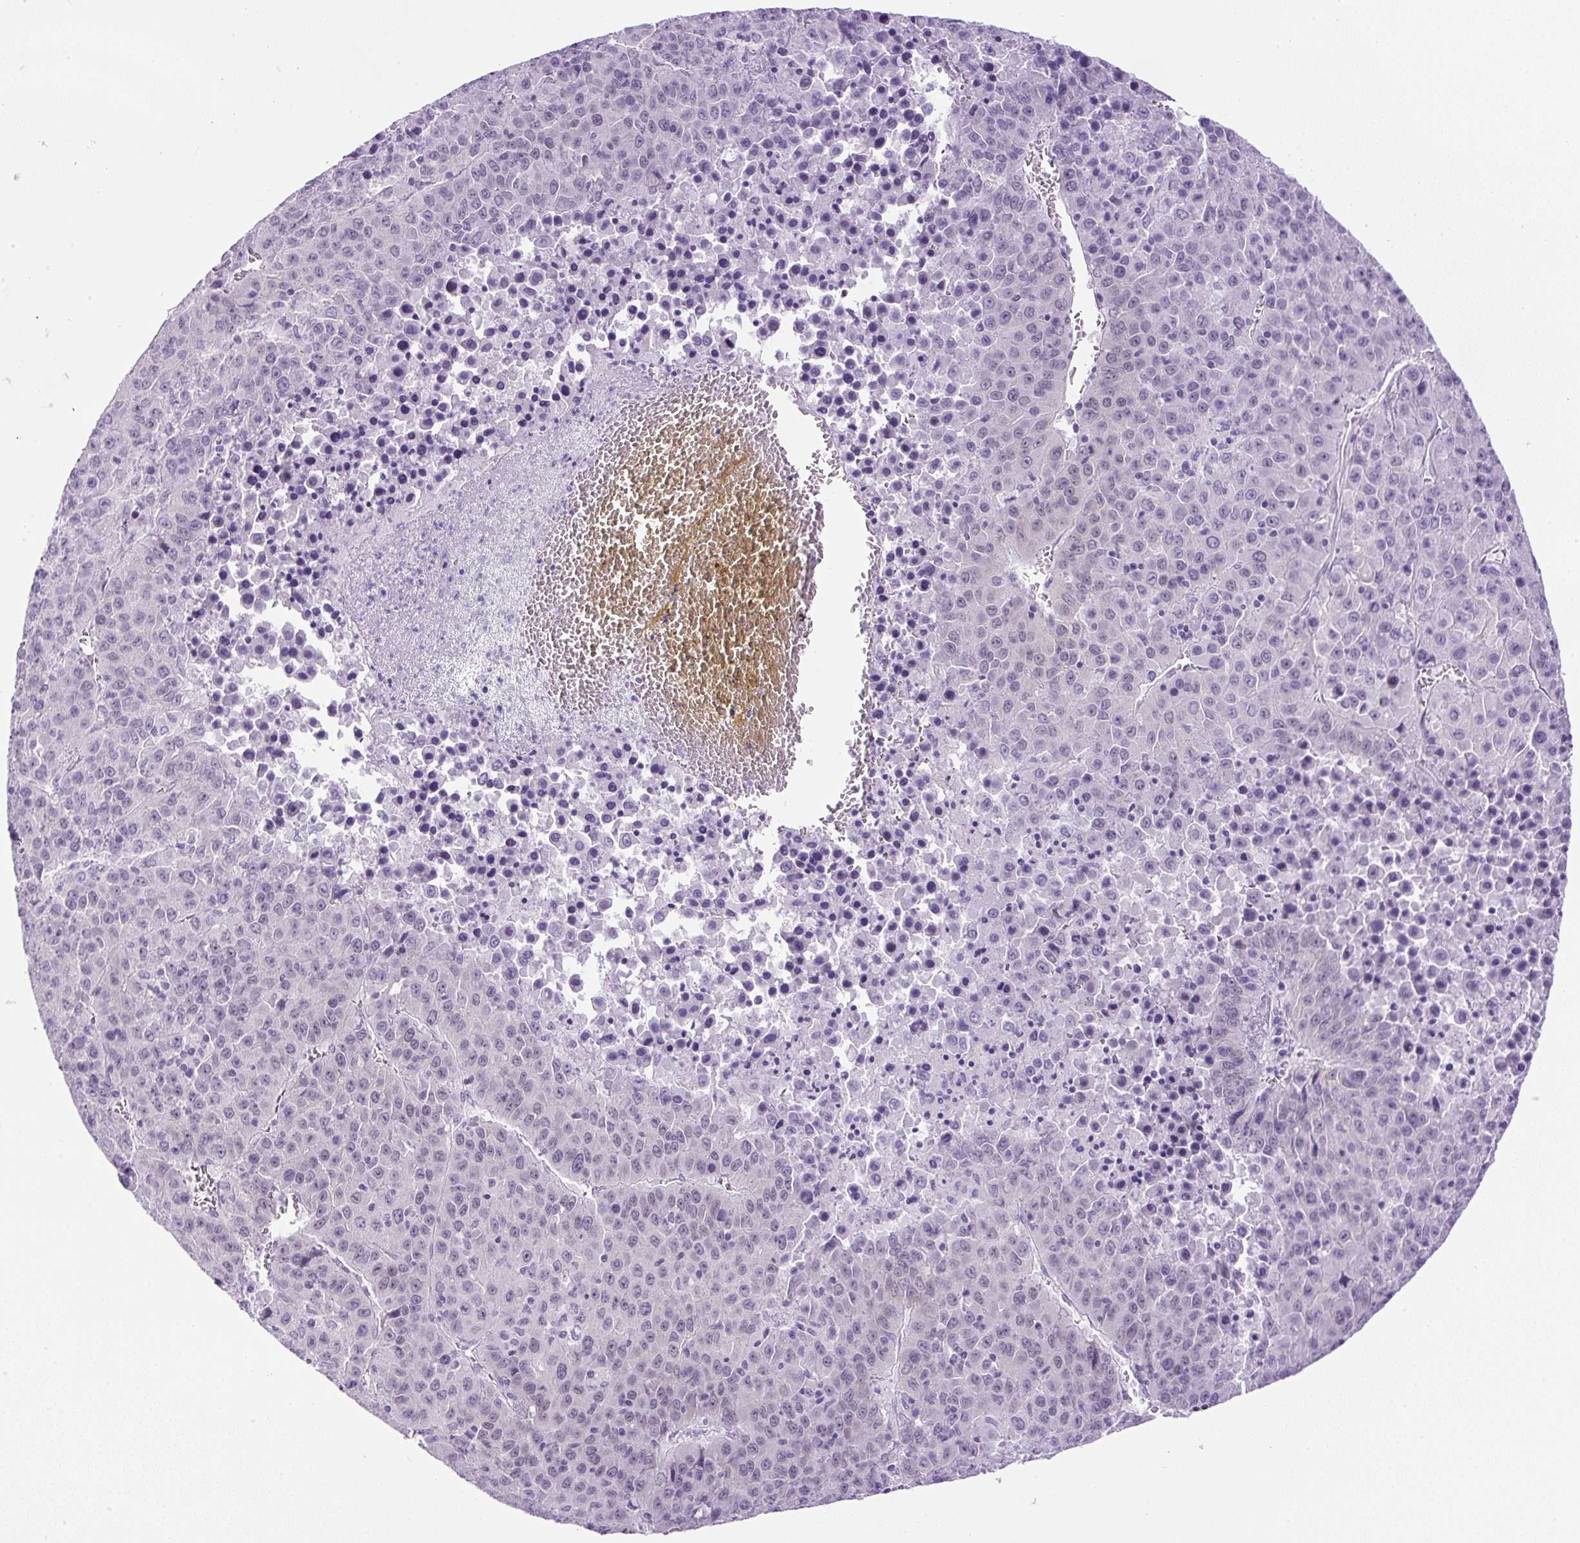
{"staining": {"intensity": "negative", "quantity": "none", "location": "none"}, "tissue": "liver cancer", "cell_type": "Tumor cells", "image_type": "cancer", "snomed": [{"axis": "morphology", "description": "Carcinoma, Hepatocellular, NOS"}, {"axis": "topography", "description": "Liver"}], "caption": "Tumor cells are negative for protein expression in human liver cancer (hepatocellular carcinoma).", "gene": "RHBDD2", "patient": {"sex": "female", "age": 53}}